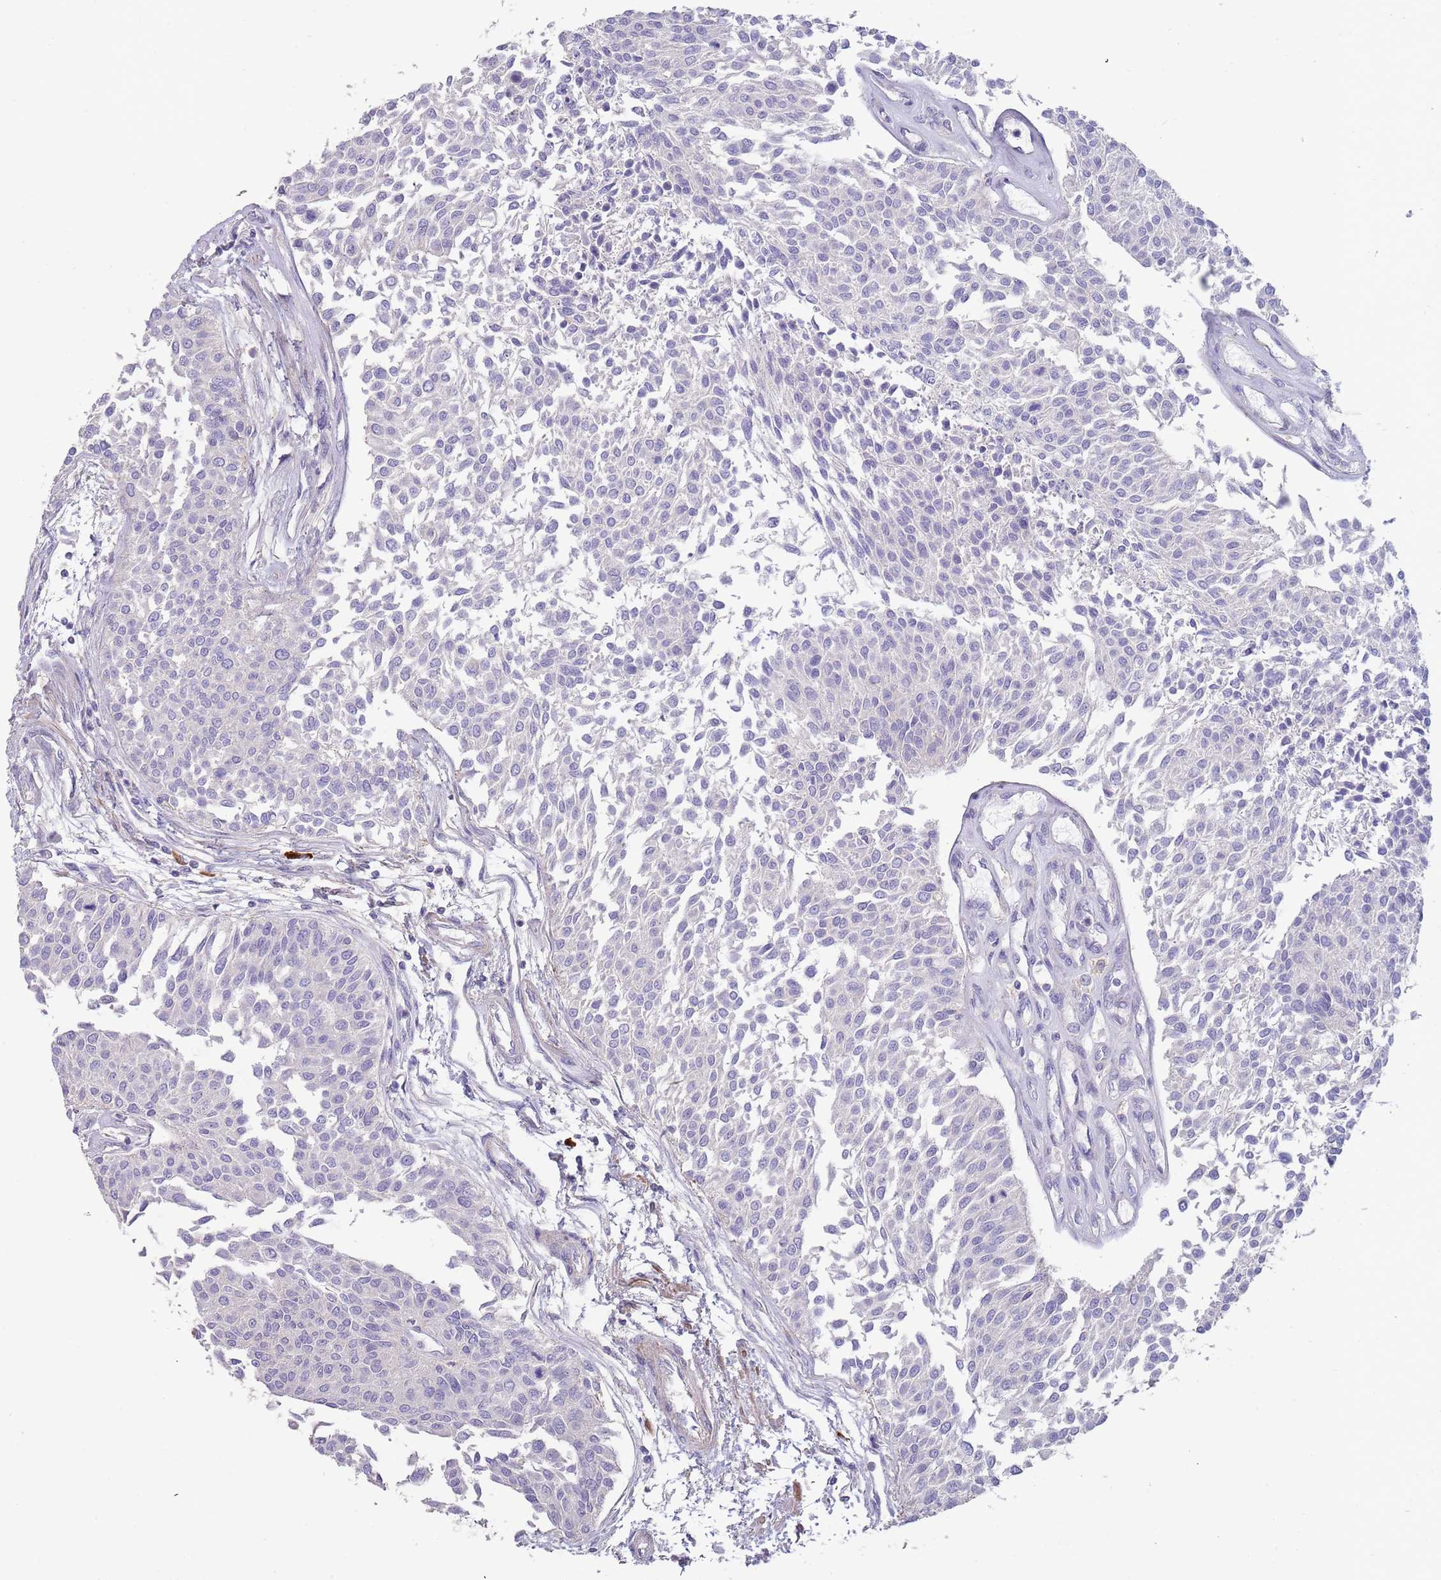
{"staining": {"intensity": "negative", "quantity": "none", "location": "none"}, "tissue": "urothelial cancer", "cell_type": "Tumor cells", "image_type": "cancer", "snomed": [{"axis": "morphology", "description": "Urothelial carcinoma, NOS"}, {"axis": "topography", "description": "Urinary bladder"}], "caption": "This histopathology image is of urothelial cancer stained with immunohistochemistry (IHC) to label a protein in brown with the nuclei are counter-stained blue. There is no expression in tumor cells.", "gene": "SUSD1", "patient": {"sex": "male", "age": 55}}